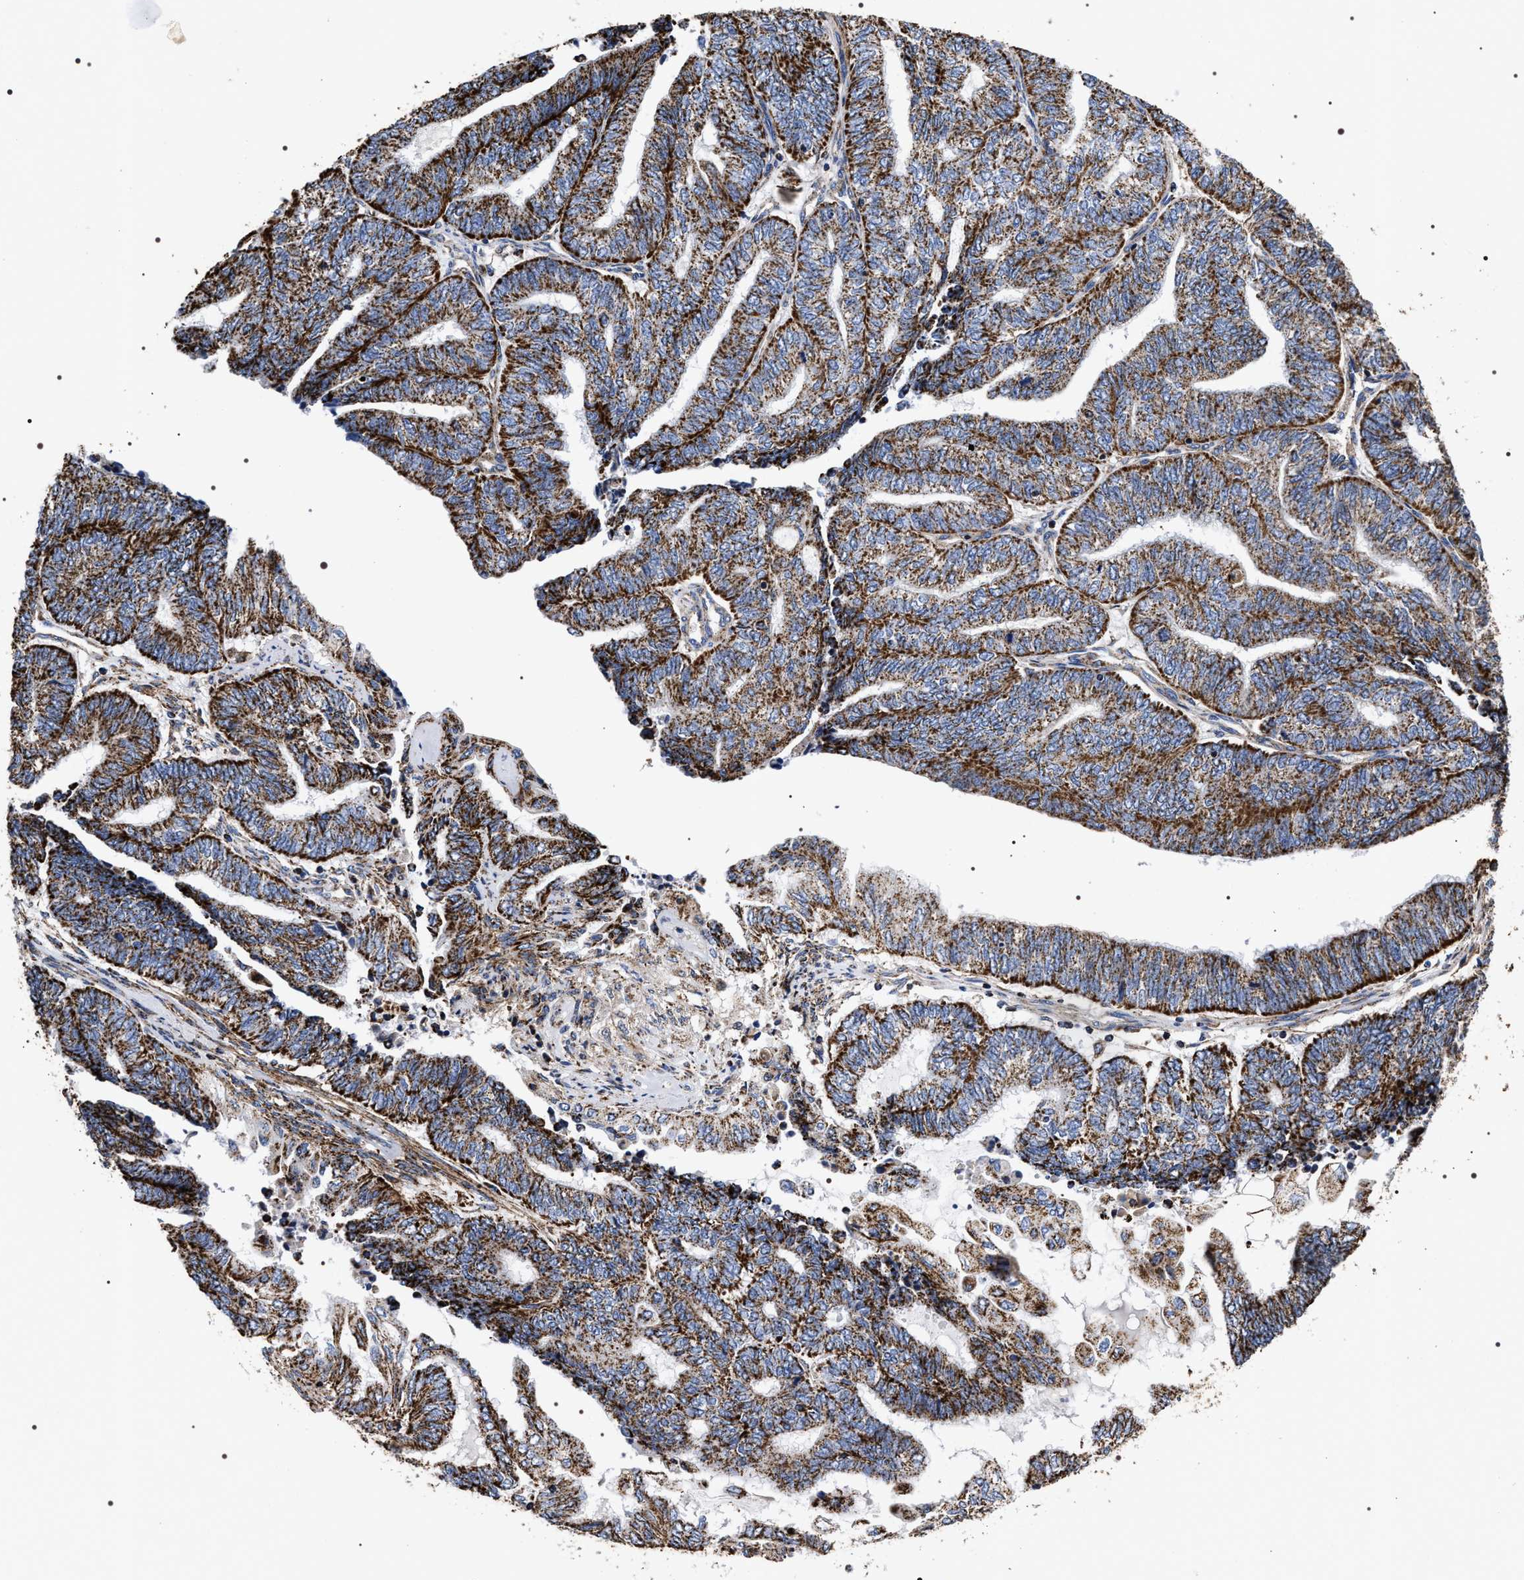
{"staining": {"intensity": "strong", "quantity": ">75%", "location": "cytoplasmic/membranous"}, "tissue": "endometrial cancer", "cell_type": "Tumor cells", "image_type": "cancer", "snomed": [{"axis": "morphology", "description": "Adenocarcinoma, NOS"}, {"axis": "topography", "description": "Uterus"}, {"axis": "topography", "description": "Endometrium"}], "caption": "The immunohistochemical stain labels strong cytoplasmic/membranous positivity in tumor cells of endometrial cancer (adenocarcinoma) tissue.", "gene": "COG5", "patient": {"sex": "female", "age": 70}}